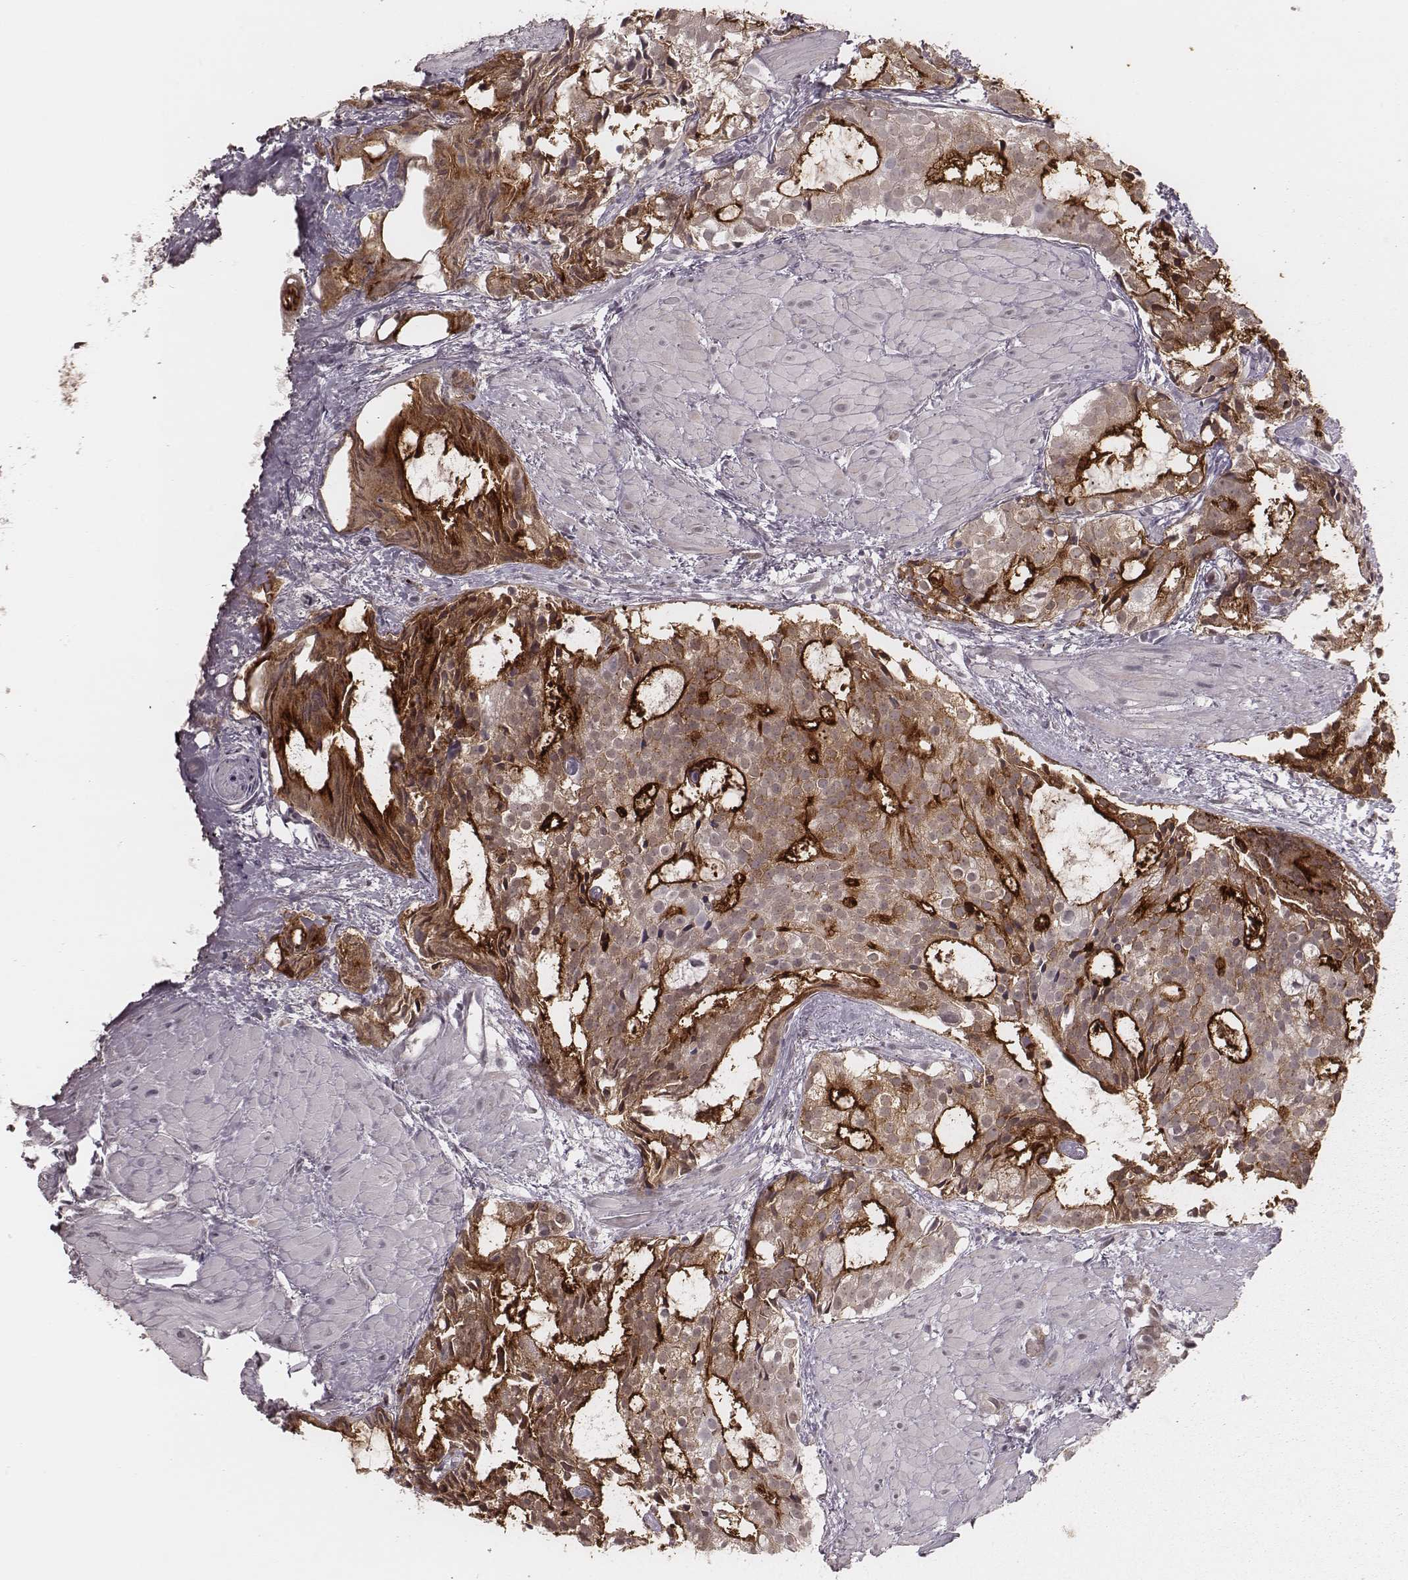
{"staining": {"intensity": "moderate", "quantity": ">75%", "location": "cytoplasmic/membranous"}, "tissue": "prostate cancer", "cell_type": "Tumor cells", "image_type": "cancer", "snomed": [{"axis": "morphology", "description": "Adenocarcinoma, High grade"}, {"axis": "topography", "description": "Prostate"}], "caption": "Brown immunohistochemical staining in human prostate cancer exhibits moderate cytoplasmic/membranous expression in approximately >75% of tumor cells.", "gene": "KITLG", "patient": {"sex": "male", "age": 79}}